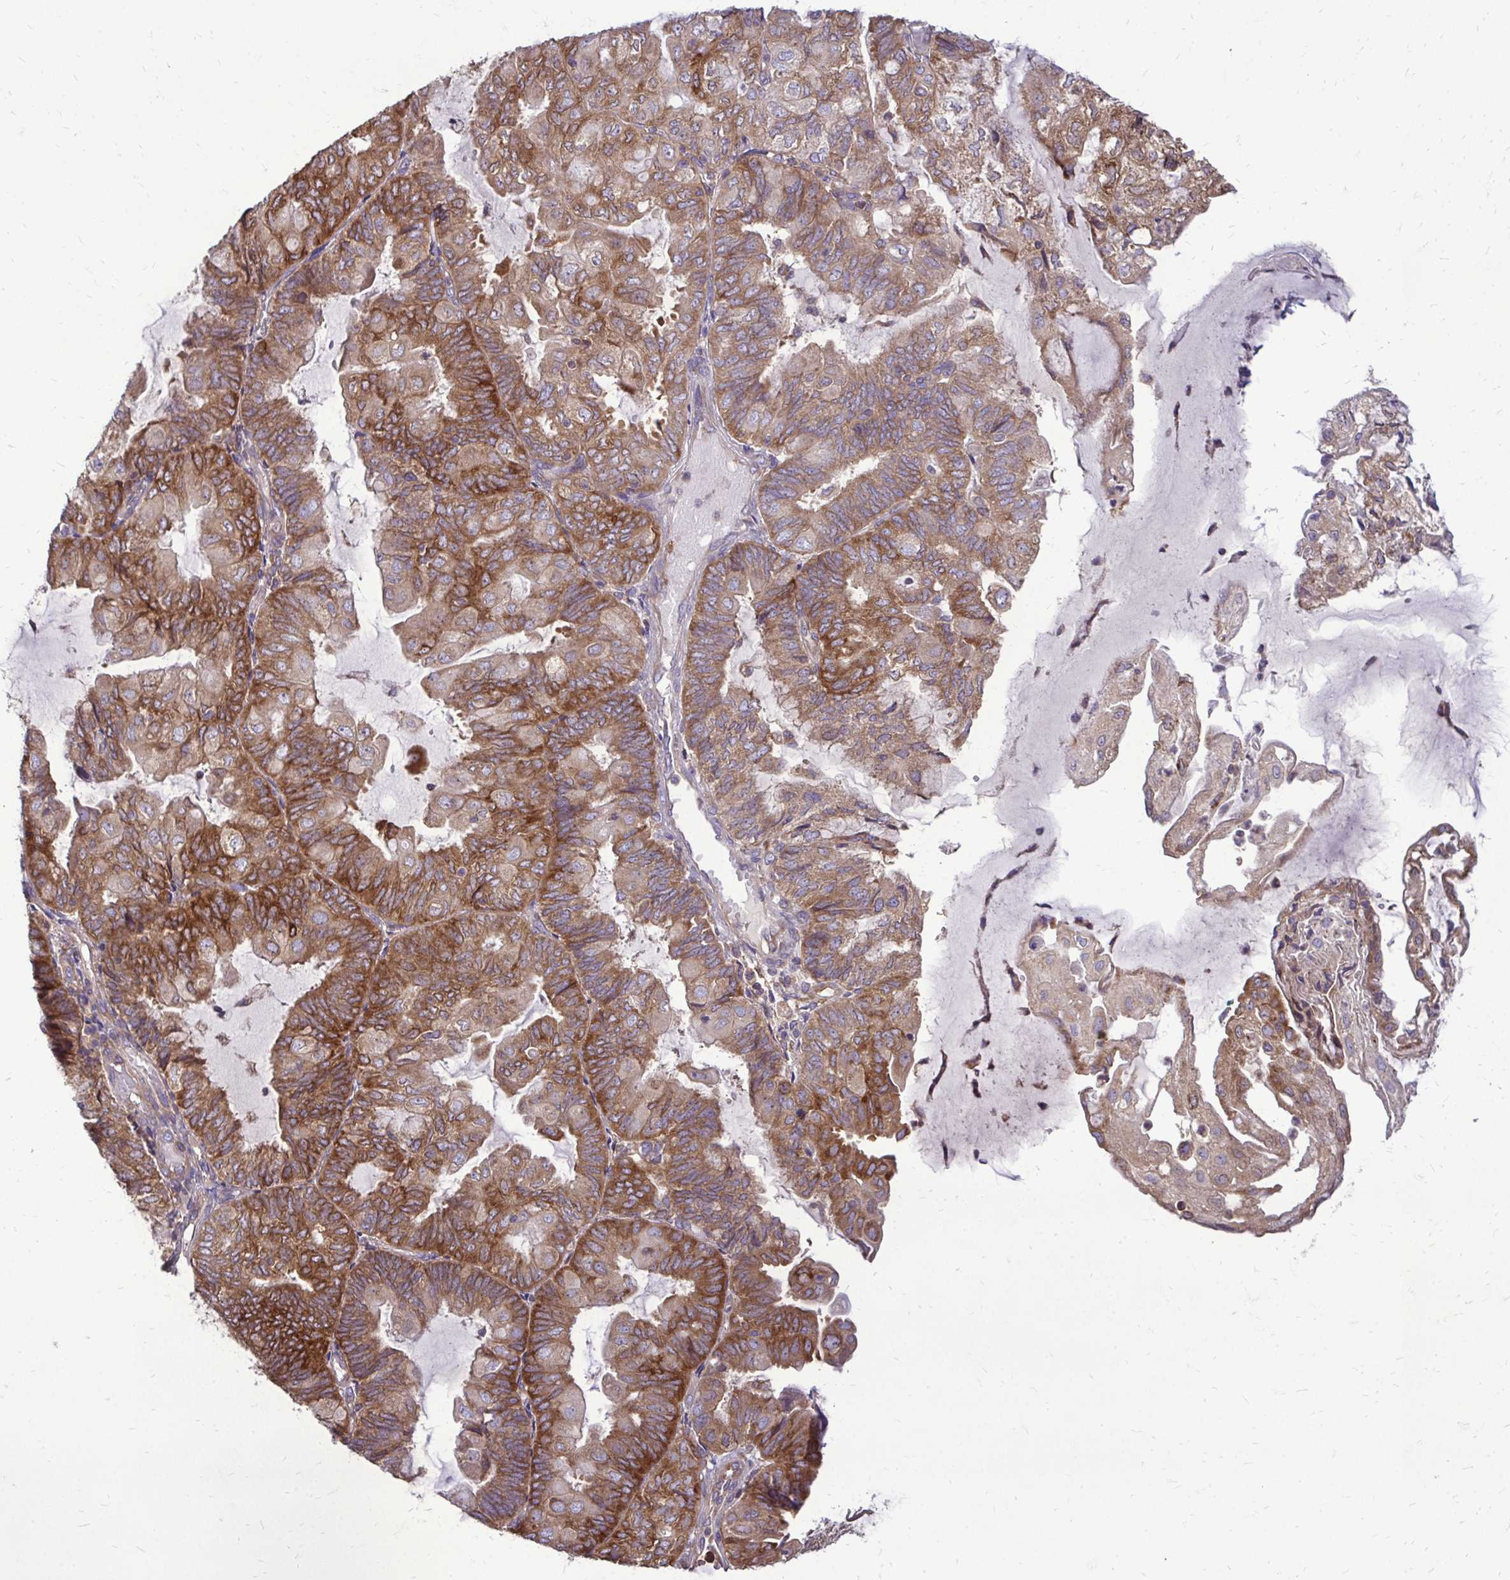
{"staining": {"intensity": "strong", "quantity": ">75%", "location": "cytoplasmic/membranous"}, "tissue": "endometrial cancer", "cell_type": "Tumor cells", "image_type": "cancer", "snomed": [{"axis": "morphology", "description": "Adenocarcinoma, NOS"}, {"axis": "topography", "description": "Endometrium"}], "caption": "Immunohistochemical staining of human endometrial cancer demonstrates high levels of strong cytoplasmic/membranous staining in approximately >75% of tumor cells.", "gene": "FMR1", "patient": {"sex": "female", "age": 81}}